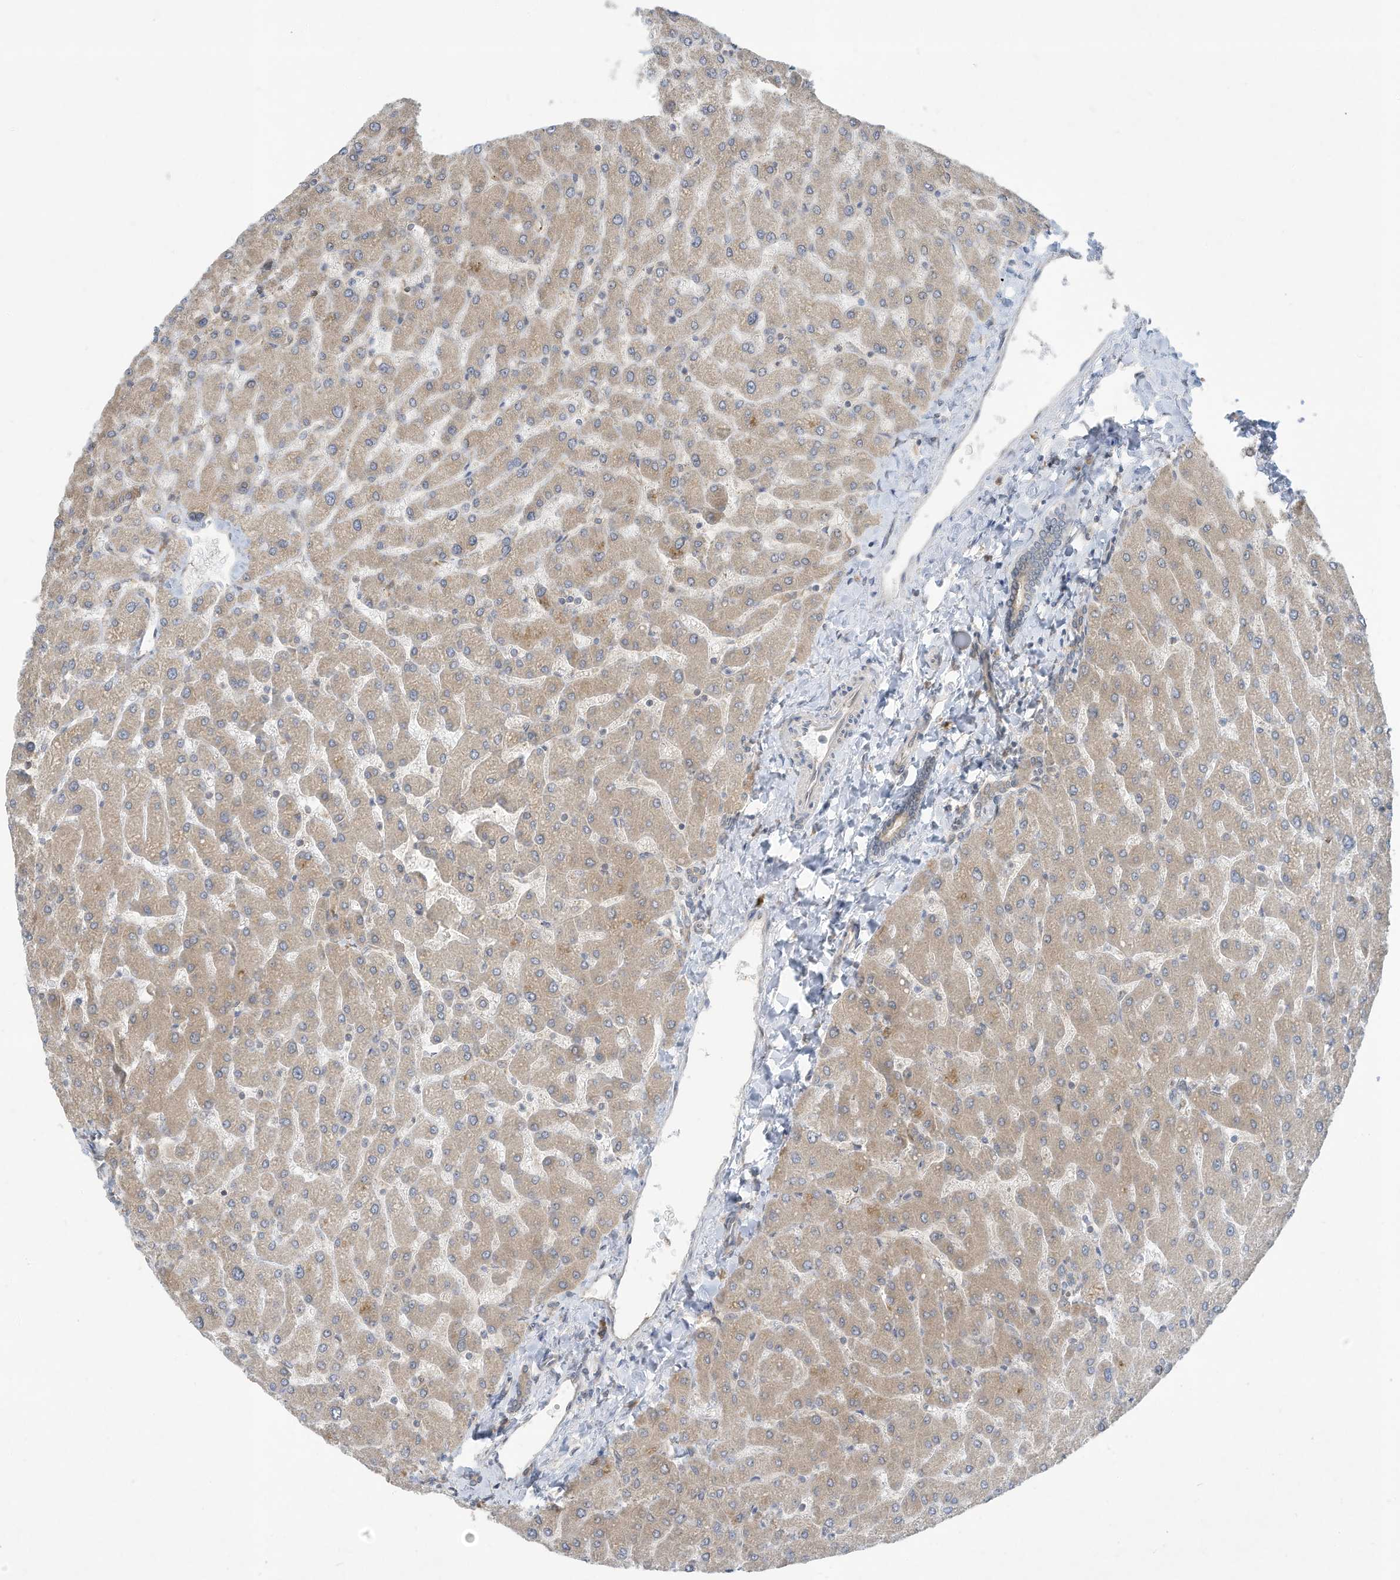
{"staining": {"intensity": "weak", "quantity": ">75%", "location": "cytoplasmic/membranous"}, "tissue": "liver", "cell_type": "Cholangiocytes", "image_type": "normal", "snomed": [{"axis": "morphology", "description": "Normal tissue, NOS"}, {"axis": "topography", "description": "Liver"}], "caption": "Normal liver exhibits weak cytoplasmic/membranous expression in about >75% of cholangiocytes, visualized by immunohistochemistry. The staining was performed using DAB (3,3'-diaminobenzidine), with brown indicating positive protein expression. Nuclei are stained blue with hematoxylin.", "gene": "USE1", "patient": {"sex": "male", "age": 55}}